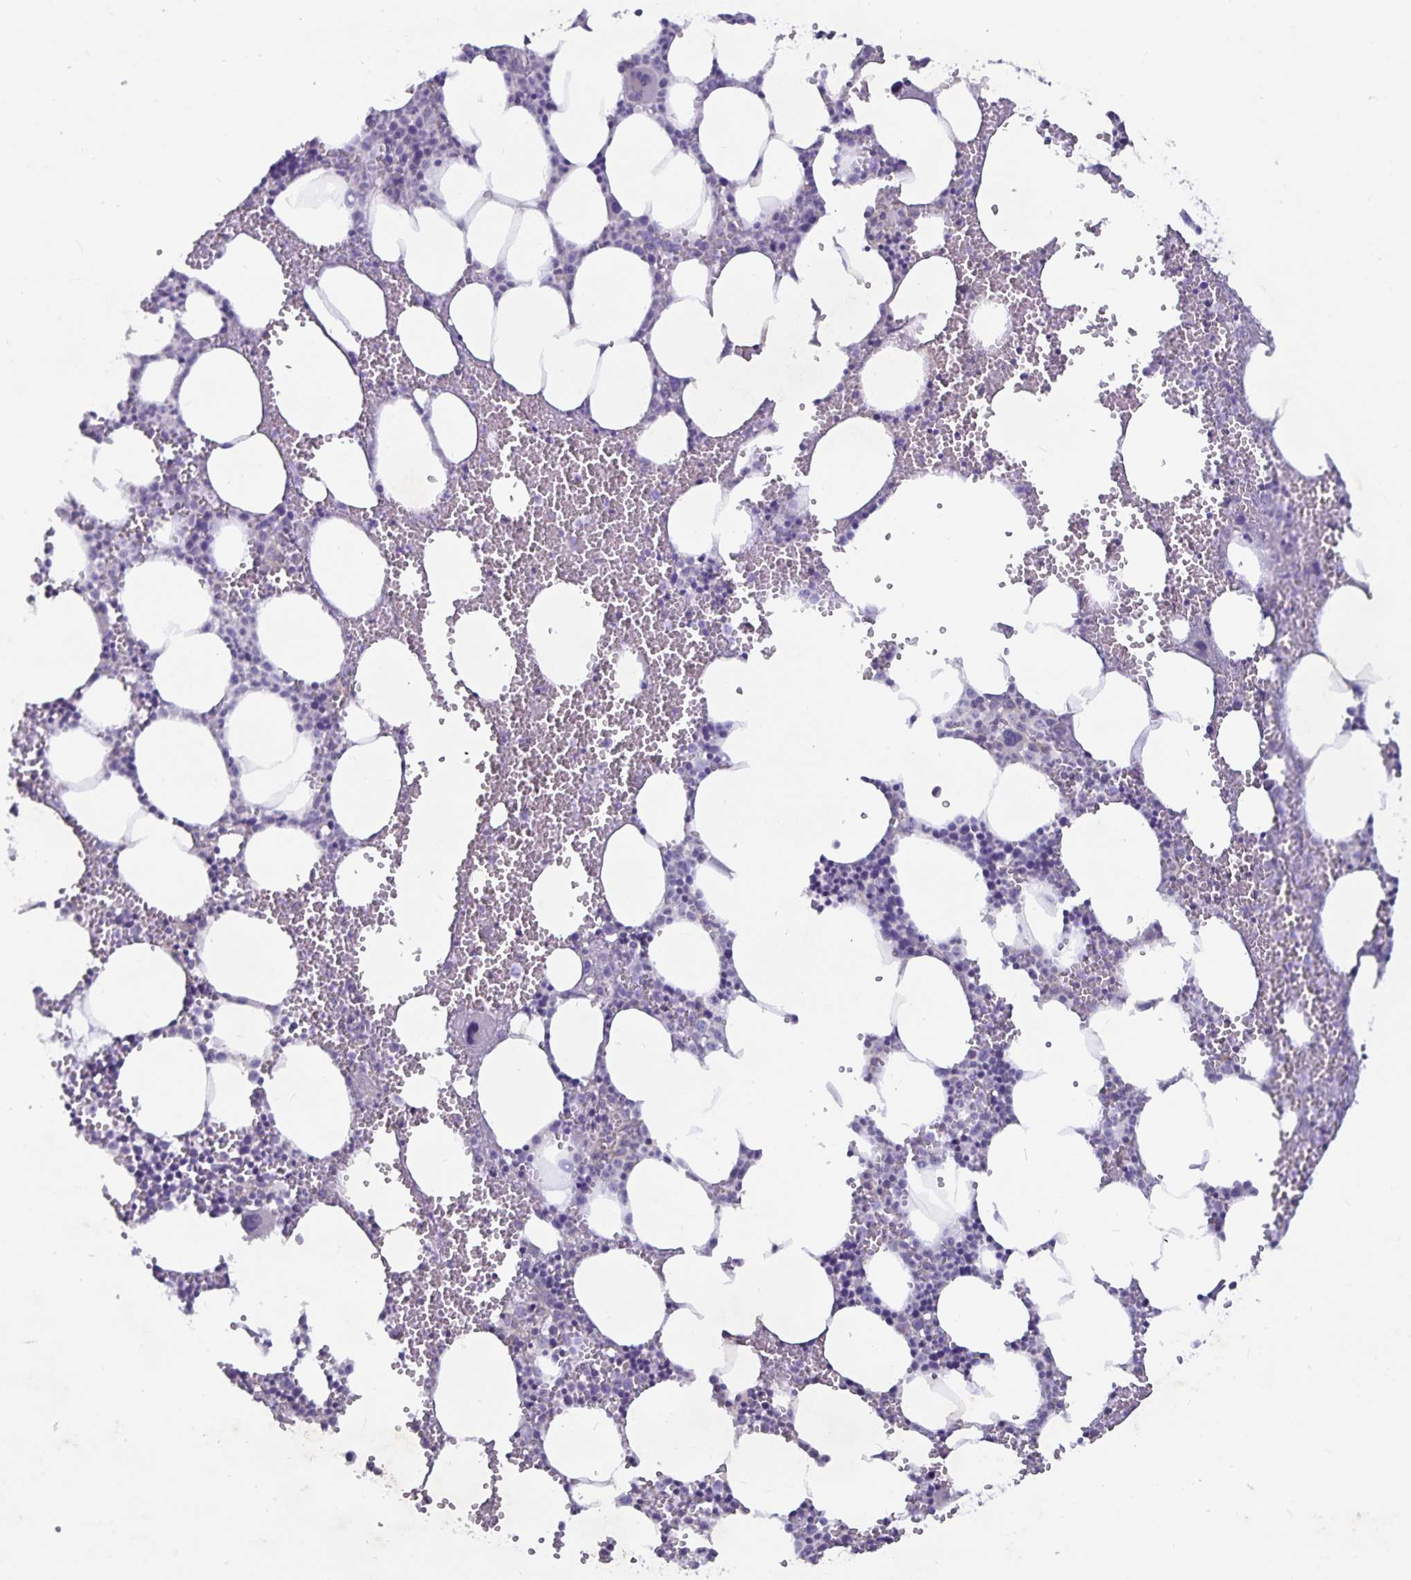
{"staining": {"intensity": "negative", "quantity": "none", "location": "none"}, "tissue": "bone marrow", "cell_type": "Hematopoietic cells", "image_type": "normal", "snomed": [{"axis": "morphology", "description": "Normal tissue, NOS"}, {"axis": "topography", "description": "Bone marrow"}], "caption": "This is an IHC histopathology image of normal bone marrow. There is no positivity in hematopoietic cells.", "gene": "FAM120A", "patient": {"sex": "male", "age": 89}}